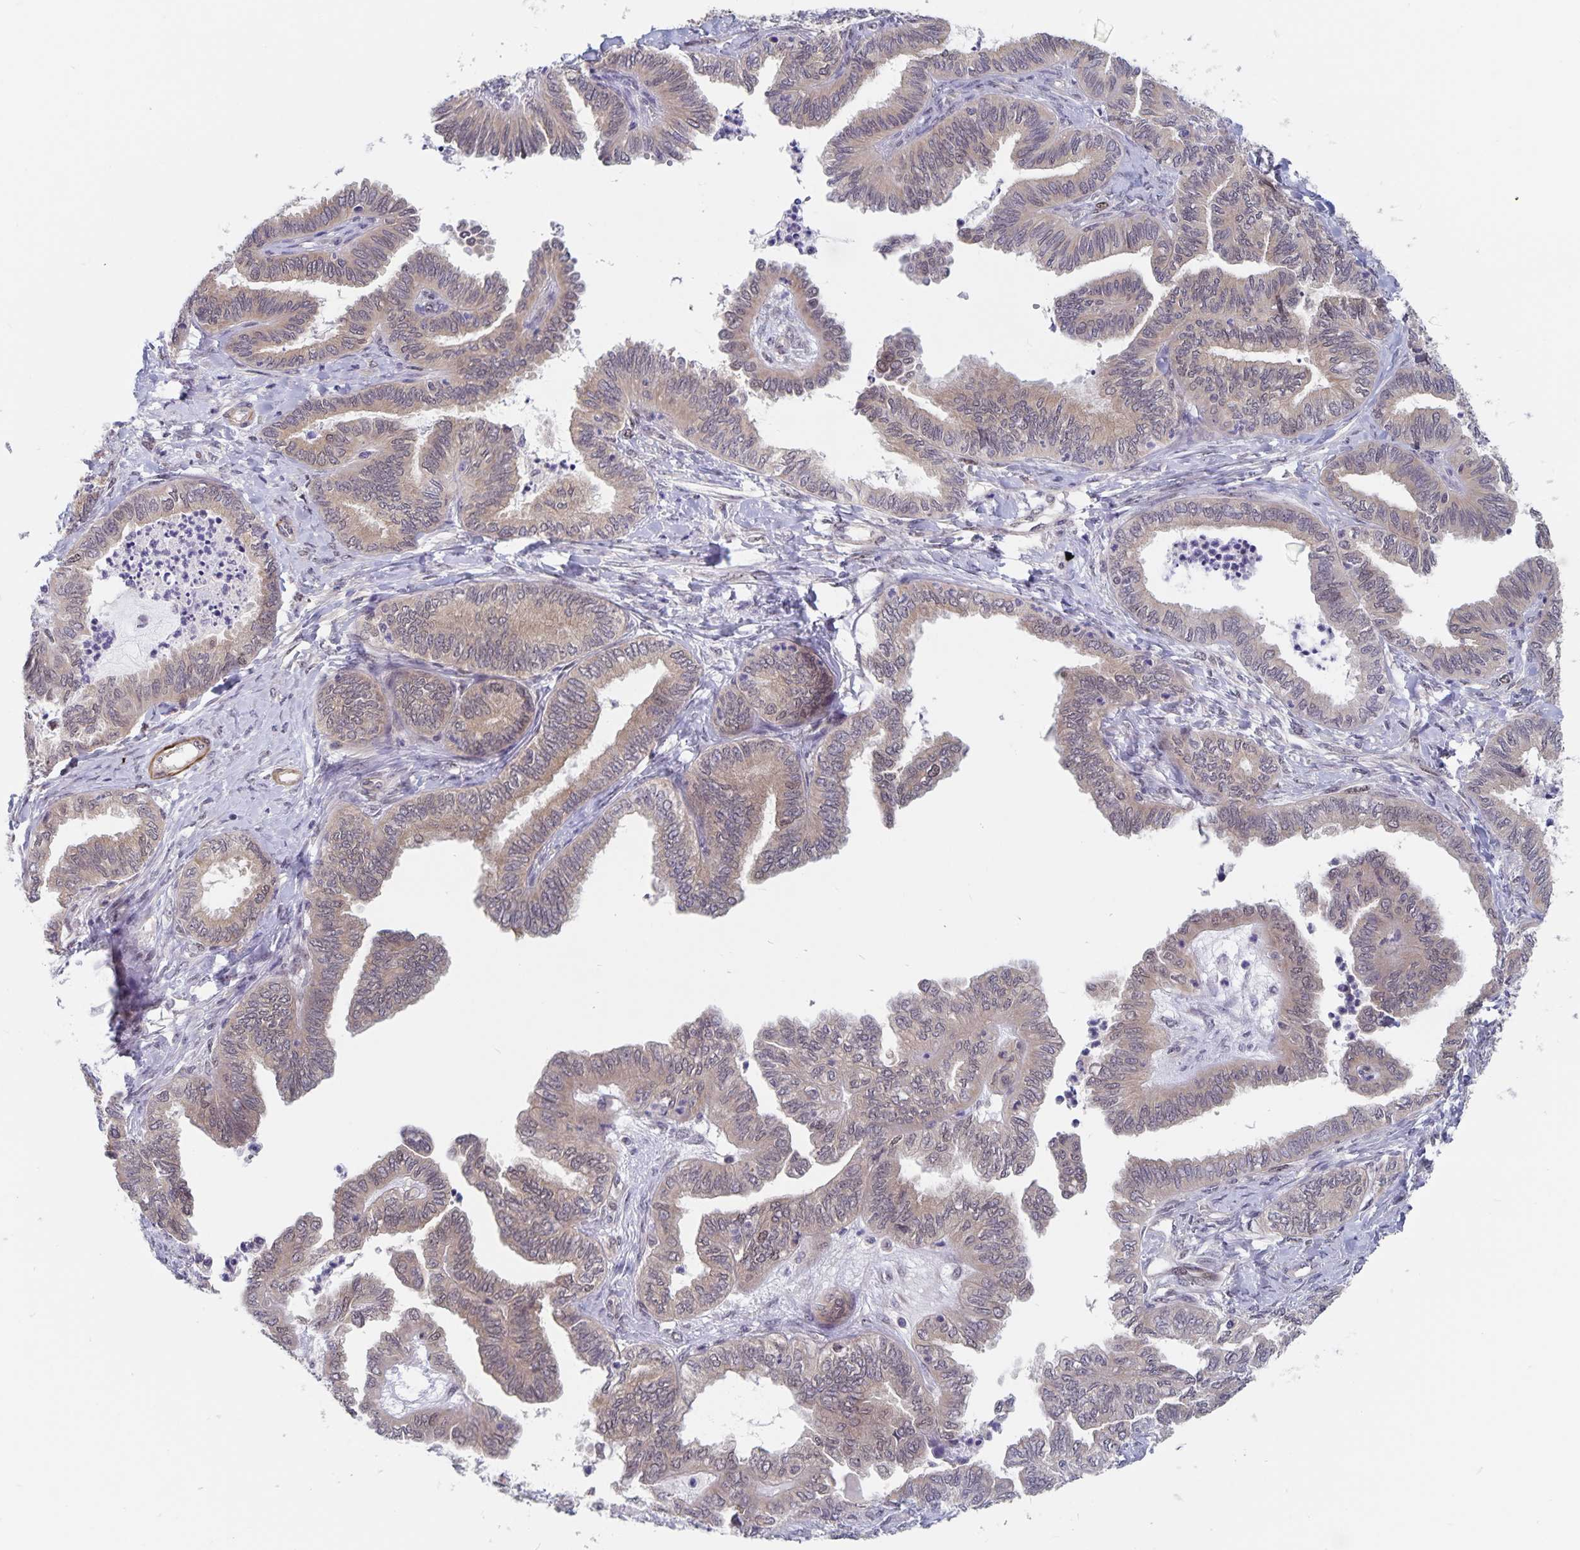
{"staining": {"intensity": "weak", "quantity": "25%-75%", "location": "cytoplasmic/membranous"}, "tissue": "ovarian cancer", "cell_type": "Tumor cells", "image_type": "cancer", "snomed": [{"axis": "morphology", "description": "Carcinoma, endometroid"}, {"axis": "topography", "description": "Ovary"}], "caption": "Ovarian cancer (endometroid carcinoma) stained for a protein (brown) shows weak cytoplasmic/membranous positive expression in about 25%-75% of tumor cells.", "gene": "BAG6", "patient": {"sex": "female", "age": 70}}